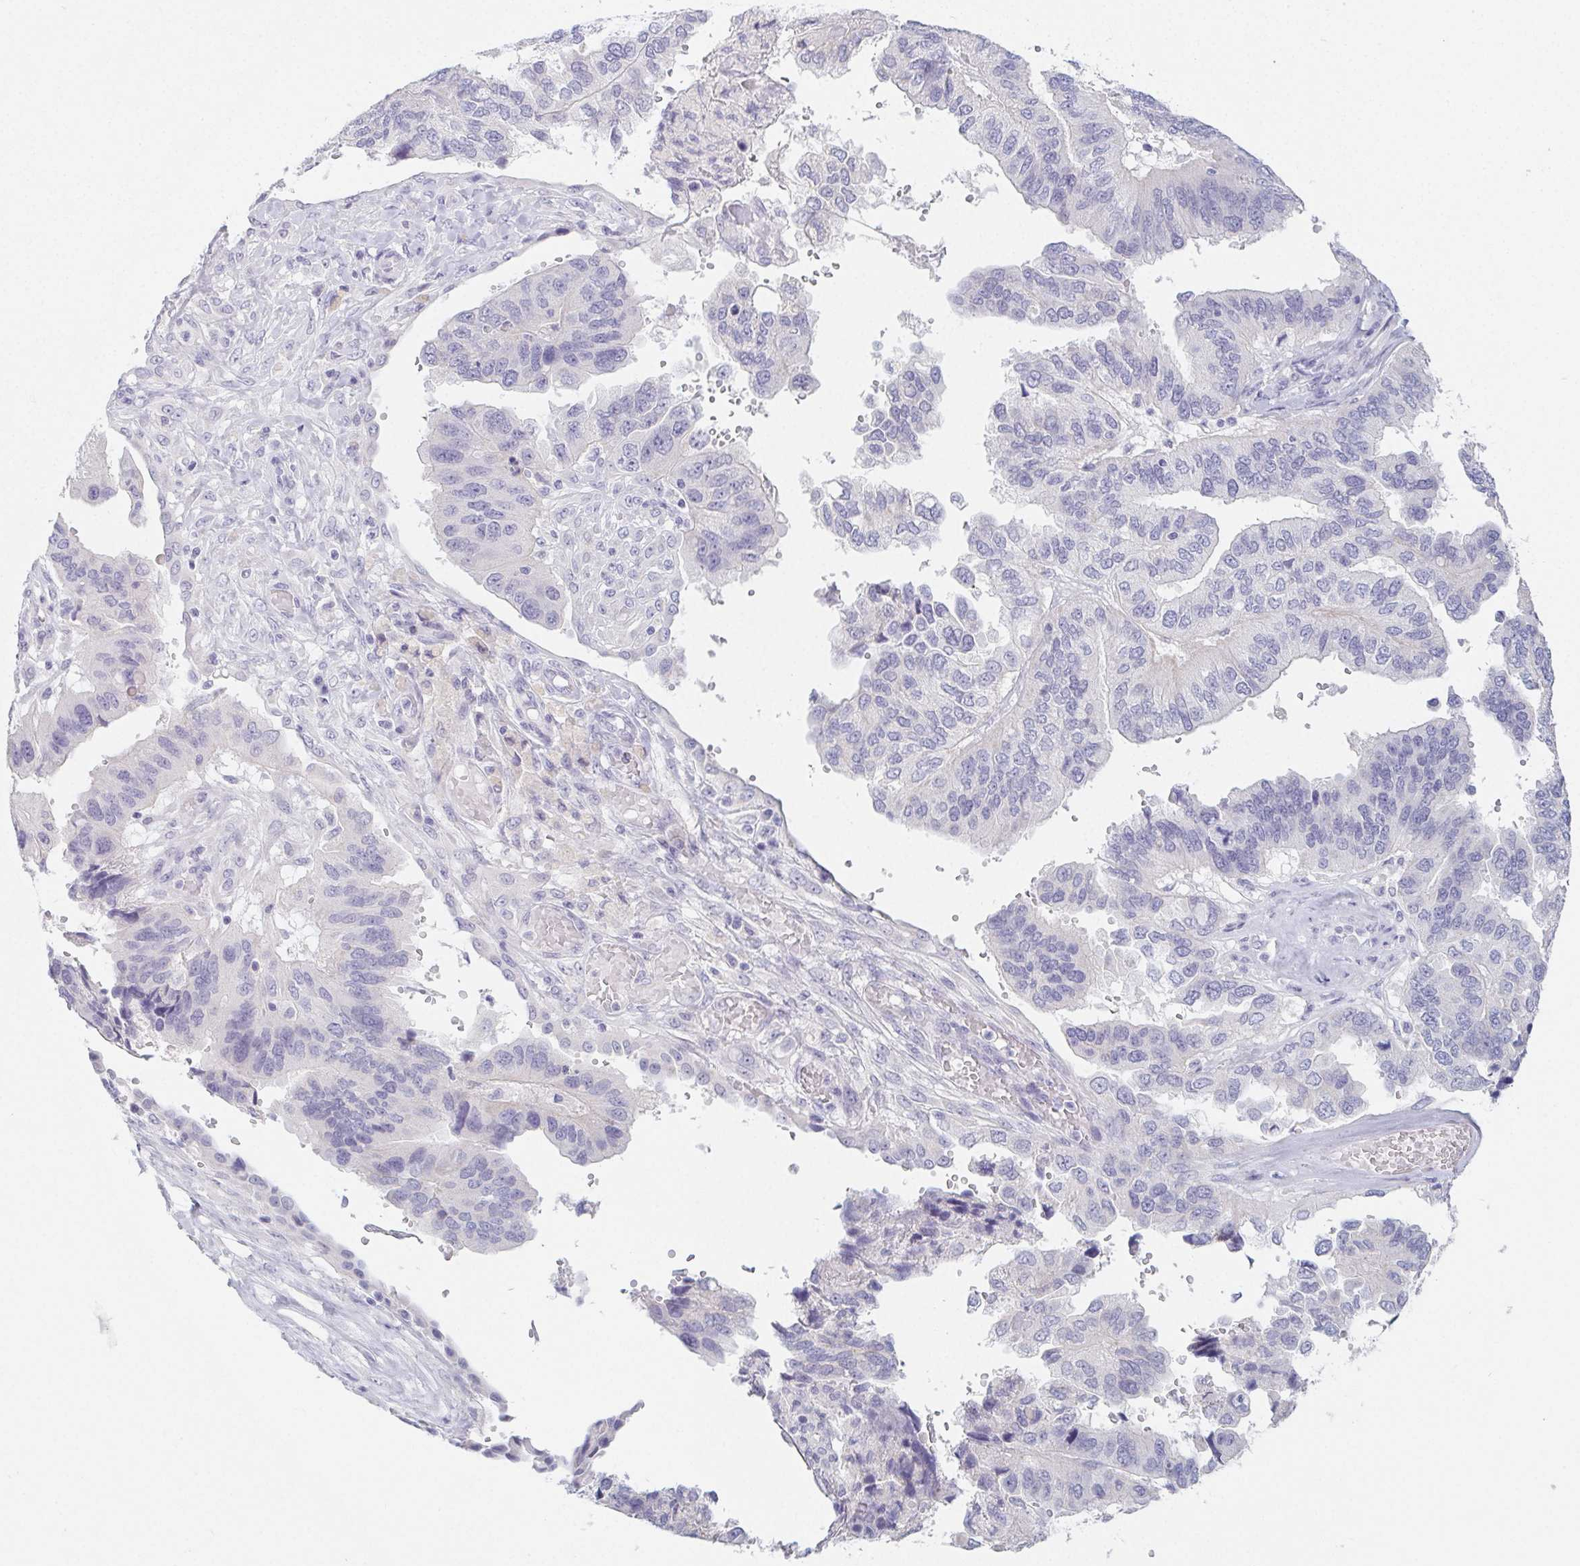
{"staining": {"intensity": "negative", "quantity": "none", "location": "none"}, "tissue": "ovarian cancer", "cell_type": "Tumor cells", "image_type": "cancer", "snomed": [{"axis": "morphology", "description": "Cystadenocarcinoma, serous, NOS"}, {"axis": "topography", "description": "Ovary"}], "caption": "Tumor cells show no significant protein expression in ovarian cancer (serous cystadenocarcinoma).", "gene": "GLIPR1L1", "patient": {"sex": "female", "age": 79}}